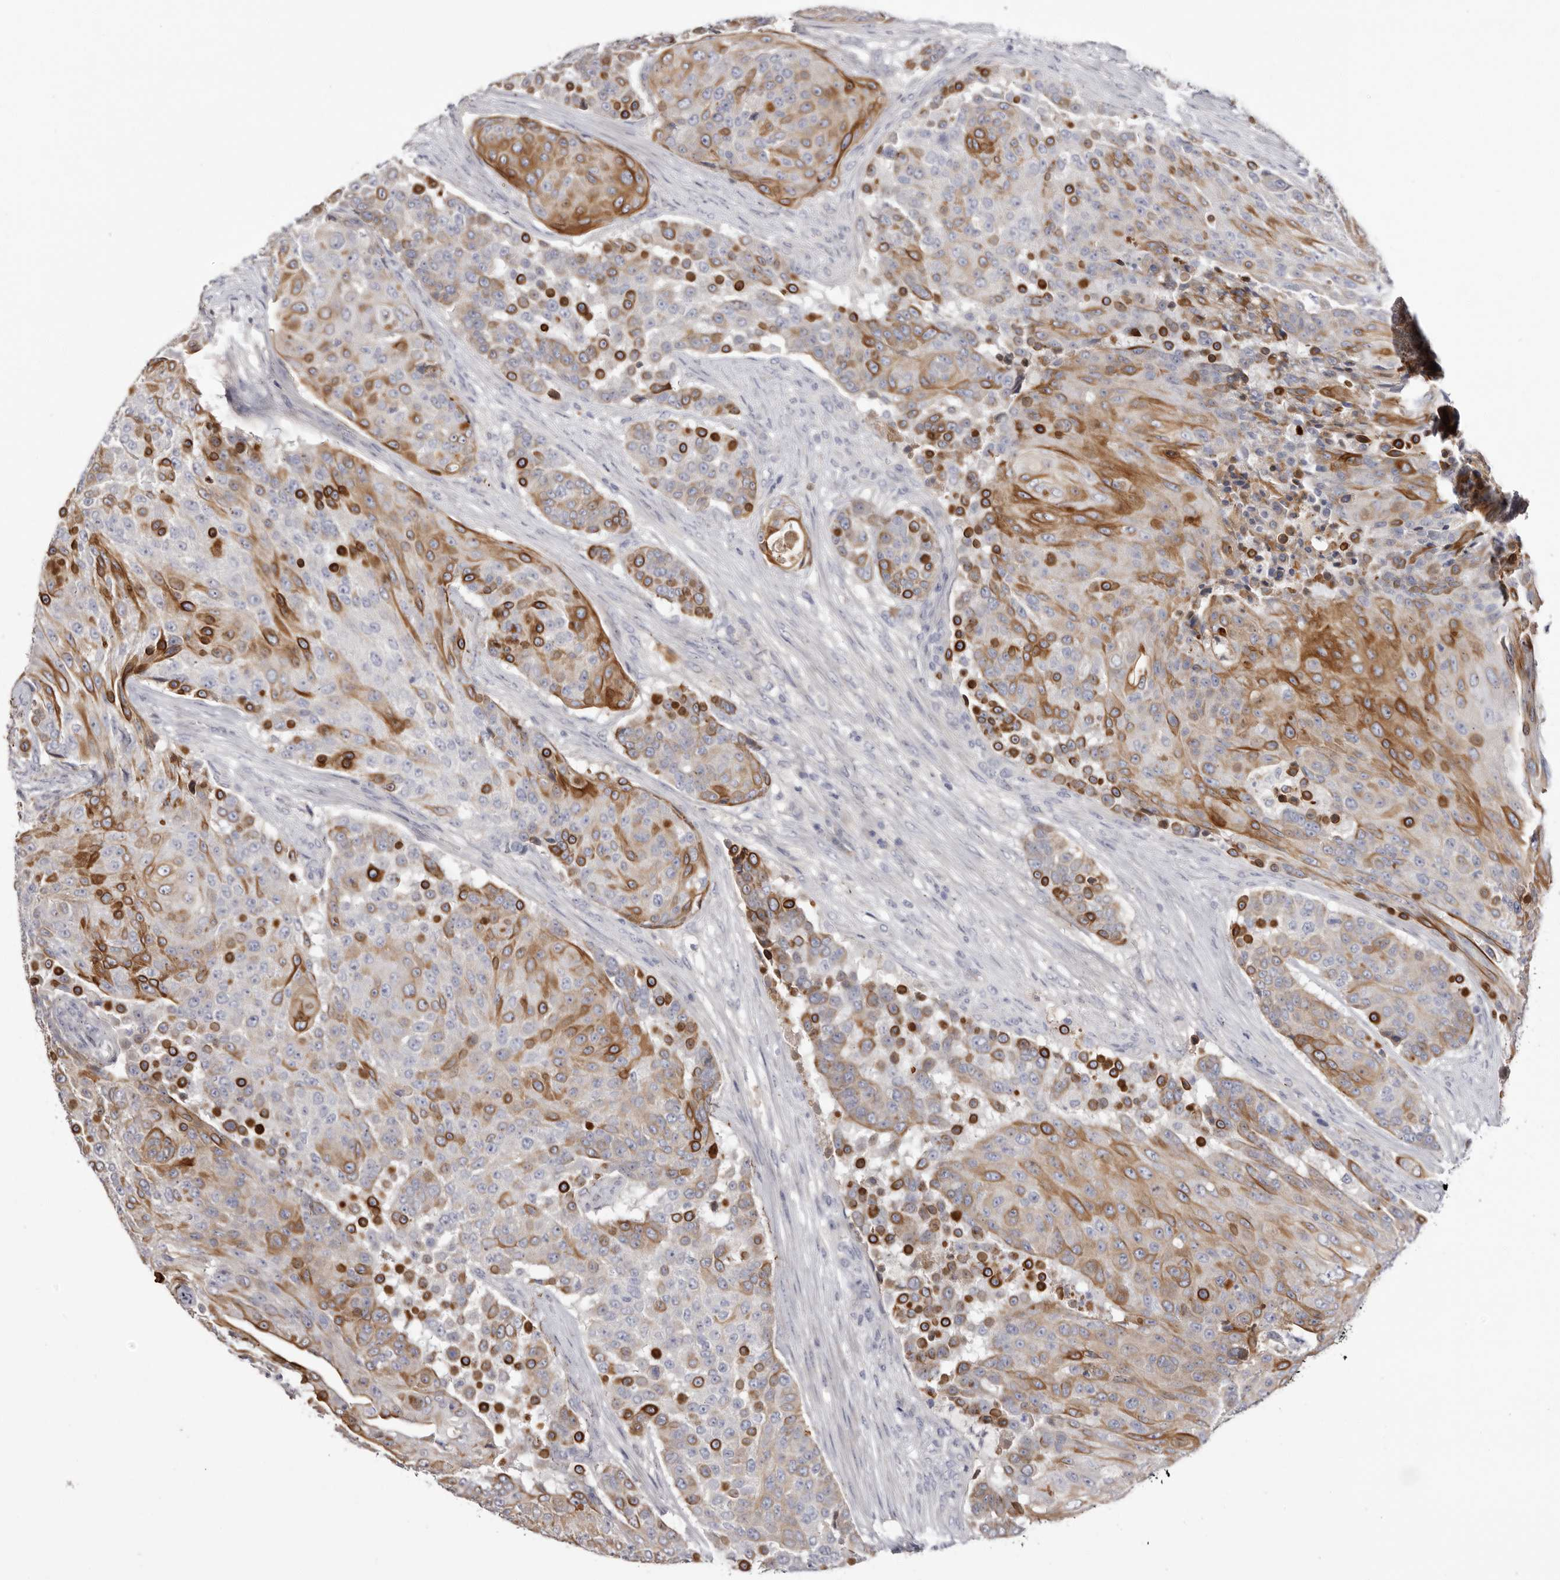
{"staining": {"intensity": "strong", "quantity": "25%-75%", "location": "cytoplasmic/membranous"}, "tissue": "urothelial cancer", "cell_type": "Tumor cells", "image_type": "cancer", "snomed": [{"axis": "morphology", "description": "Urothelial carcinoma, High grade"}, {"axis": "topography", "description": "Urinary bladder"}], "caption": "Immunohistochemistry (IHC) photomicrograph of neoplastic tissue: human urothelial cancer stained using immunohistochemistry (IHC) demonstrates high levels of strong protein expression localized specifically in the cytoplasmic/membranous of tumor cells, appearing as a cytoplasmic/membranous brown color.", "gene": "STK16", "patient": {"sex": "female", "age": 63}}